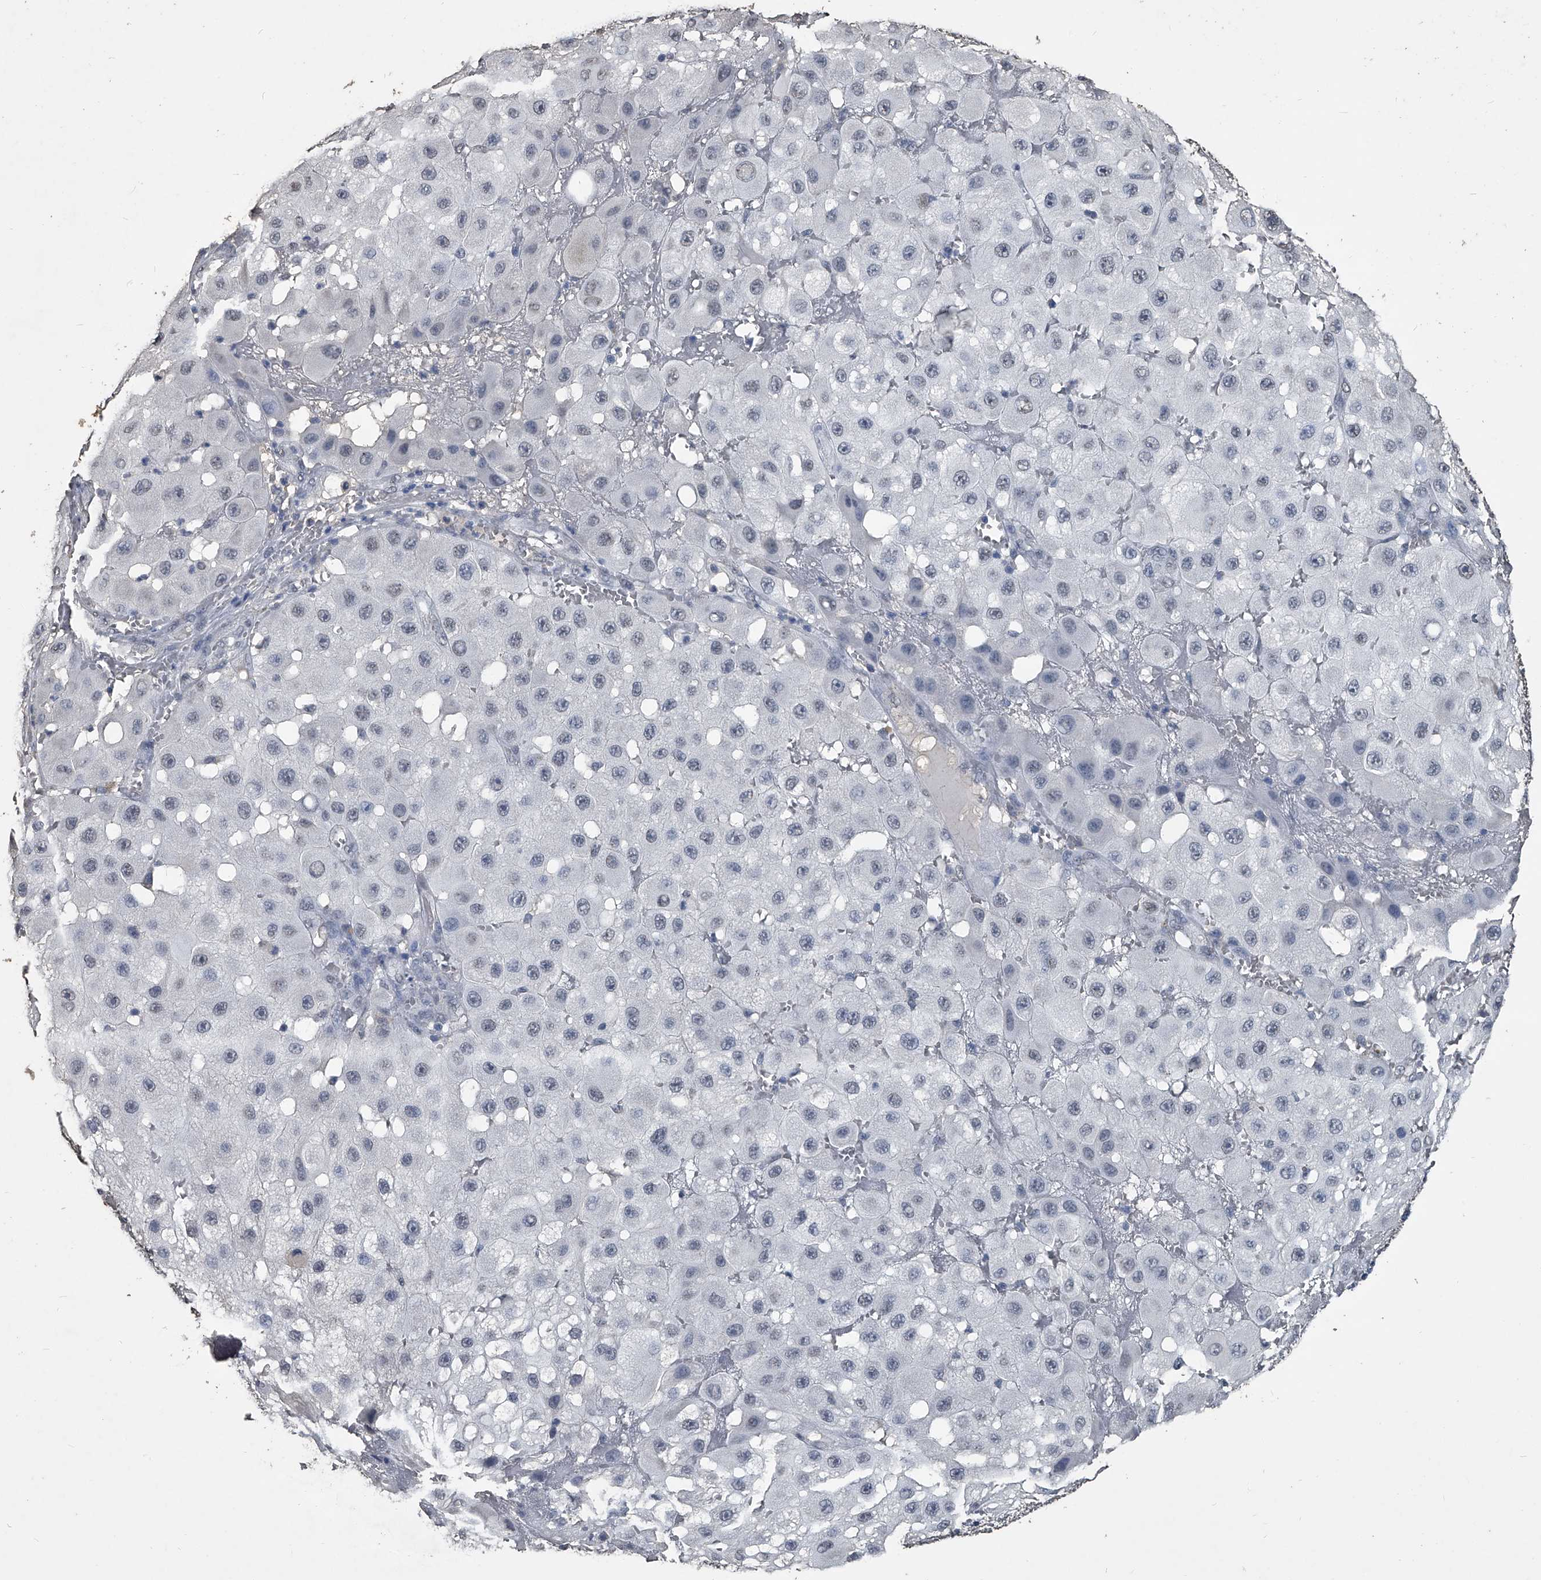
{"staining": {"intensity": "negative", "quantity": "none", "location": "none"}, "tissue": "melanoma", "cell_type": "Tumor cells", "image_type": "cancer", "snomed": [{"axis": "morphology", "description": "Malignant melanoma, NOS"}, {"axis": "topography", "description": "Skin"}], "caption": "The micrograph exhibits no staining of tumor cells in melanoma.", "gene": "MATR3", "patient": {"sex": "female", "age": 81}}